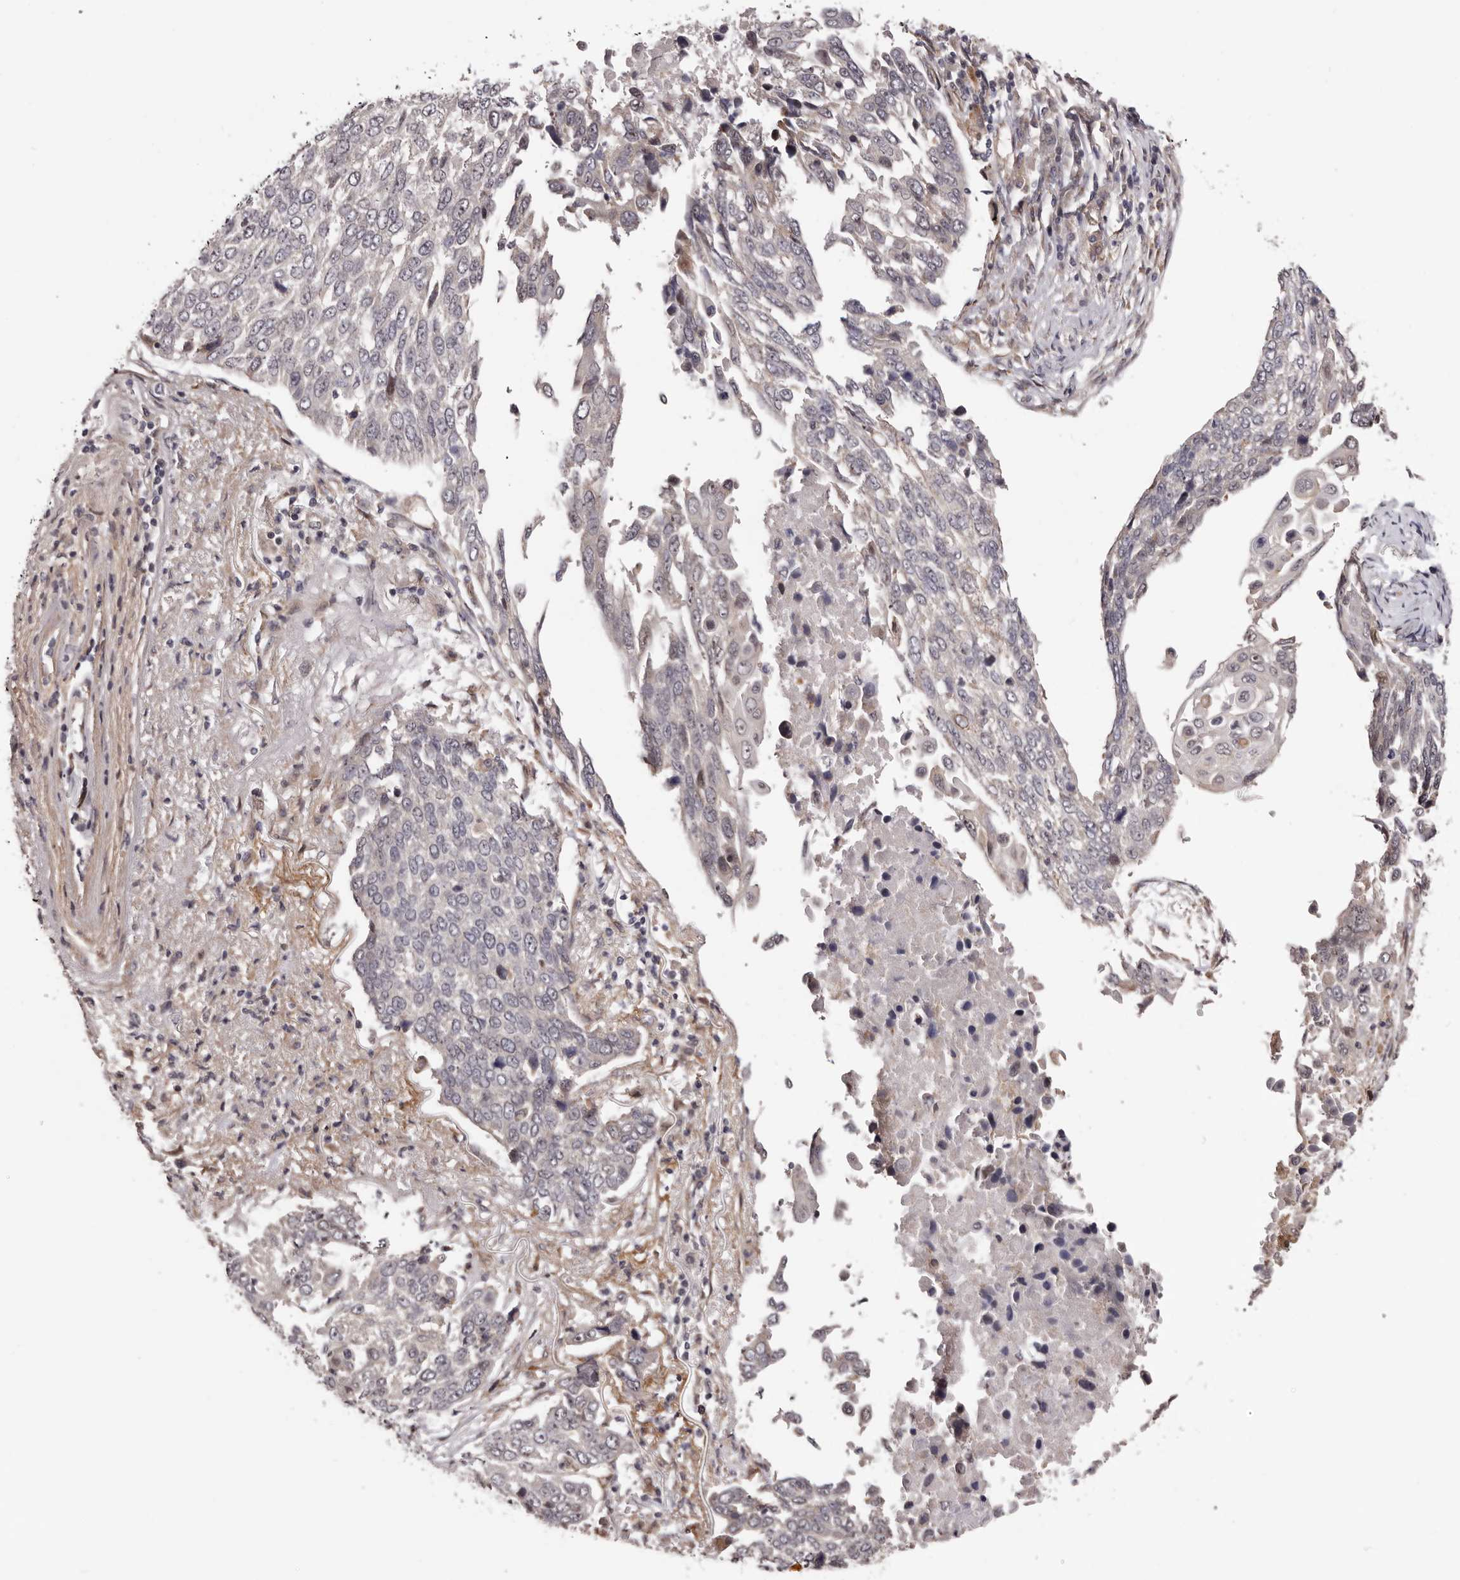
{"staining": {"intensity": "negative", "quantity": "none", "location": "none"}, "tissue": "lung cancer", "cell_type": "Tumor cells", "image_type": "cancer", "snomed": [{"axis": "morphology", "description": "Squamous cell carcinoma, NOS"}, {"axis": "topography", "description": "Lung"}], "caption": "Immunohistochemistry micrograph of neoplastic tissue: human lung cancer (squamous cell carcinoma) stained with DAB (3,3'-diaminobenzidine) demonstrates no significant protein positivity in tumor cells.", "gene": "NOL12", "patient": {"sex": "male", "age": 66}}